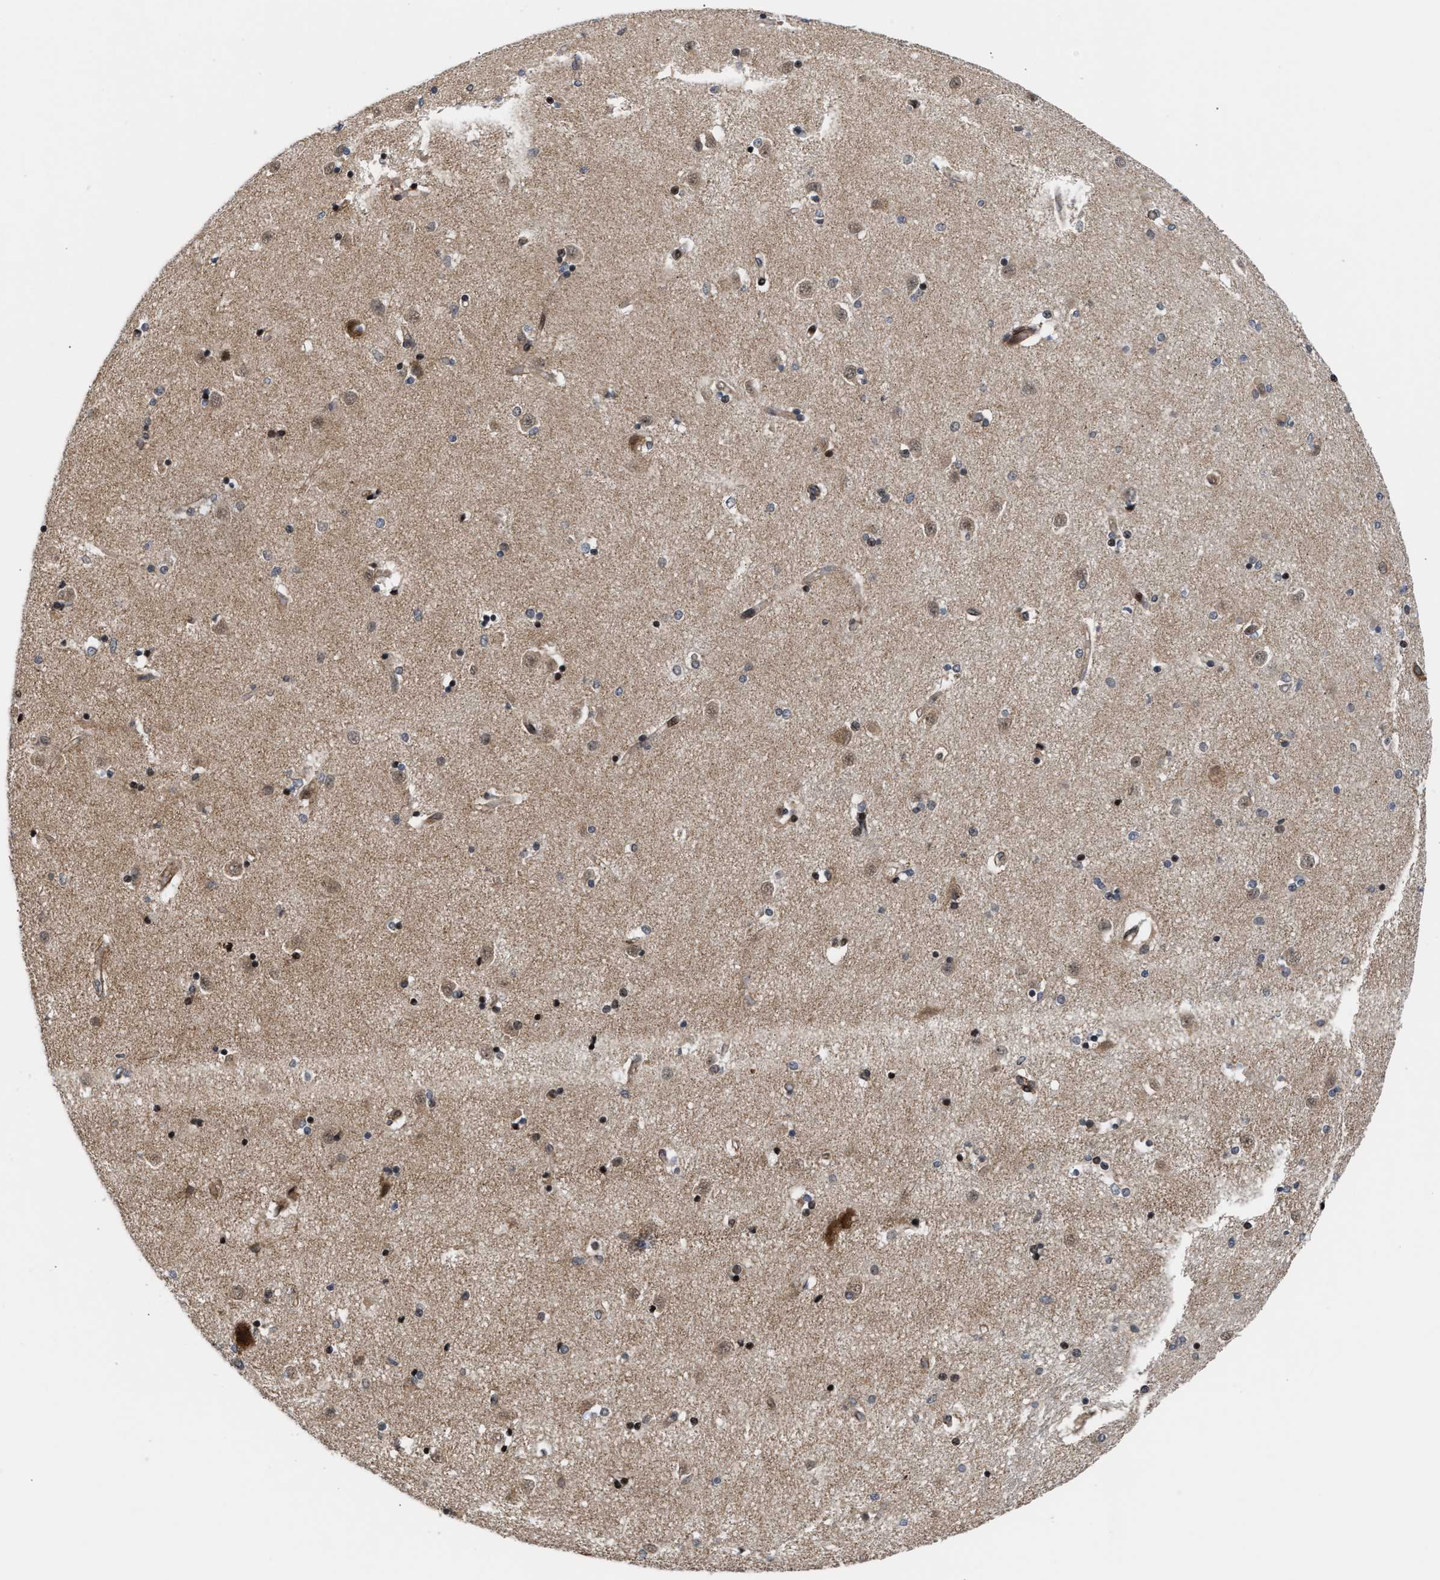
{"staining": {"intensity": "strong", "quantity": "<25%", "location": "nuclear"}, "tissue": "caudate", "cell_type": "Glial cells", "image_type": "normal", "snomed": [{"axis": "morphology", "description": "Normal tissue, NOS"}, {"axis": "topography", "description": "Lateral ventricle wall"}], "caption": "Strong nuclear protein expression is appreciated in about <25% of glial cells in caudate. The staining was performed using DAB (3,3'-diaminobenzidine), with brown indicating positive protein expression. Nuclei are stained blue with hematoxylin.", "gene": "STAU2", "patient": {"sex": "female", "age": 54}}